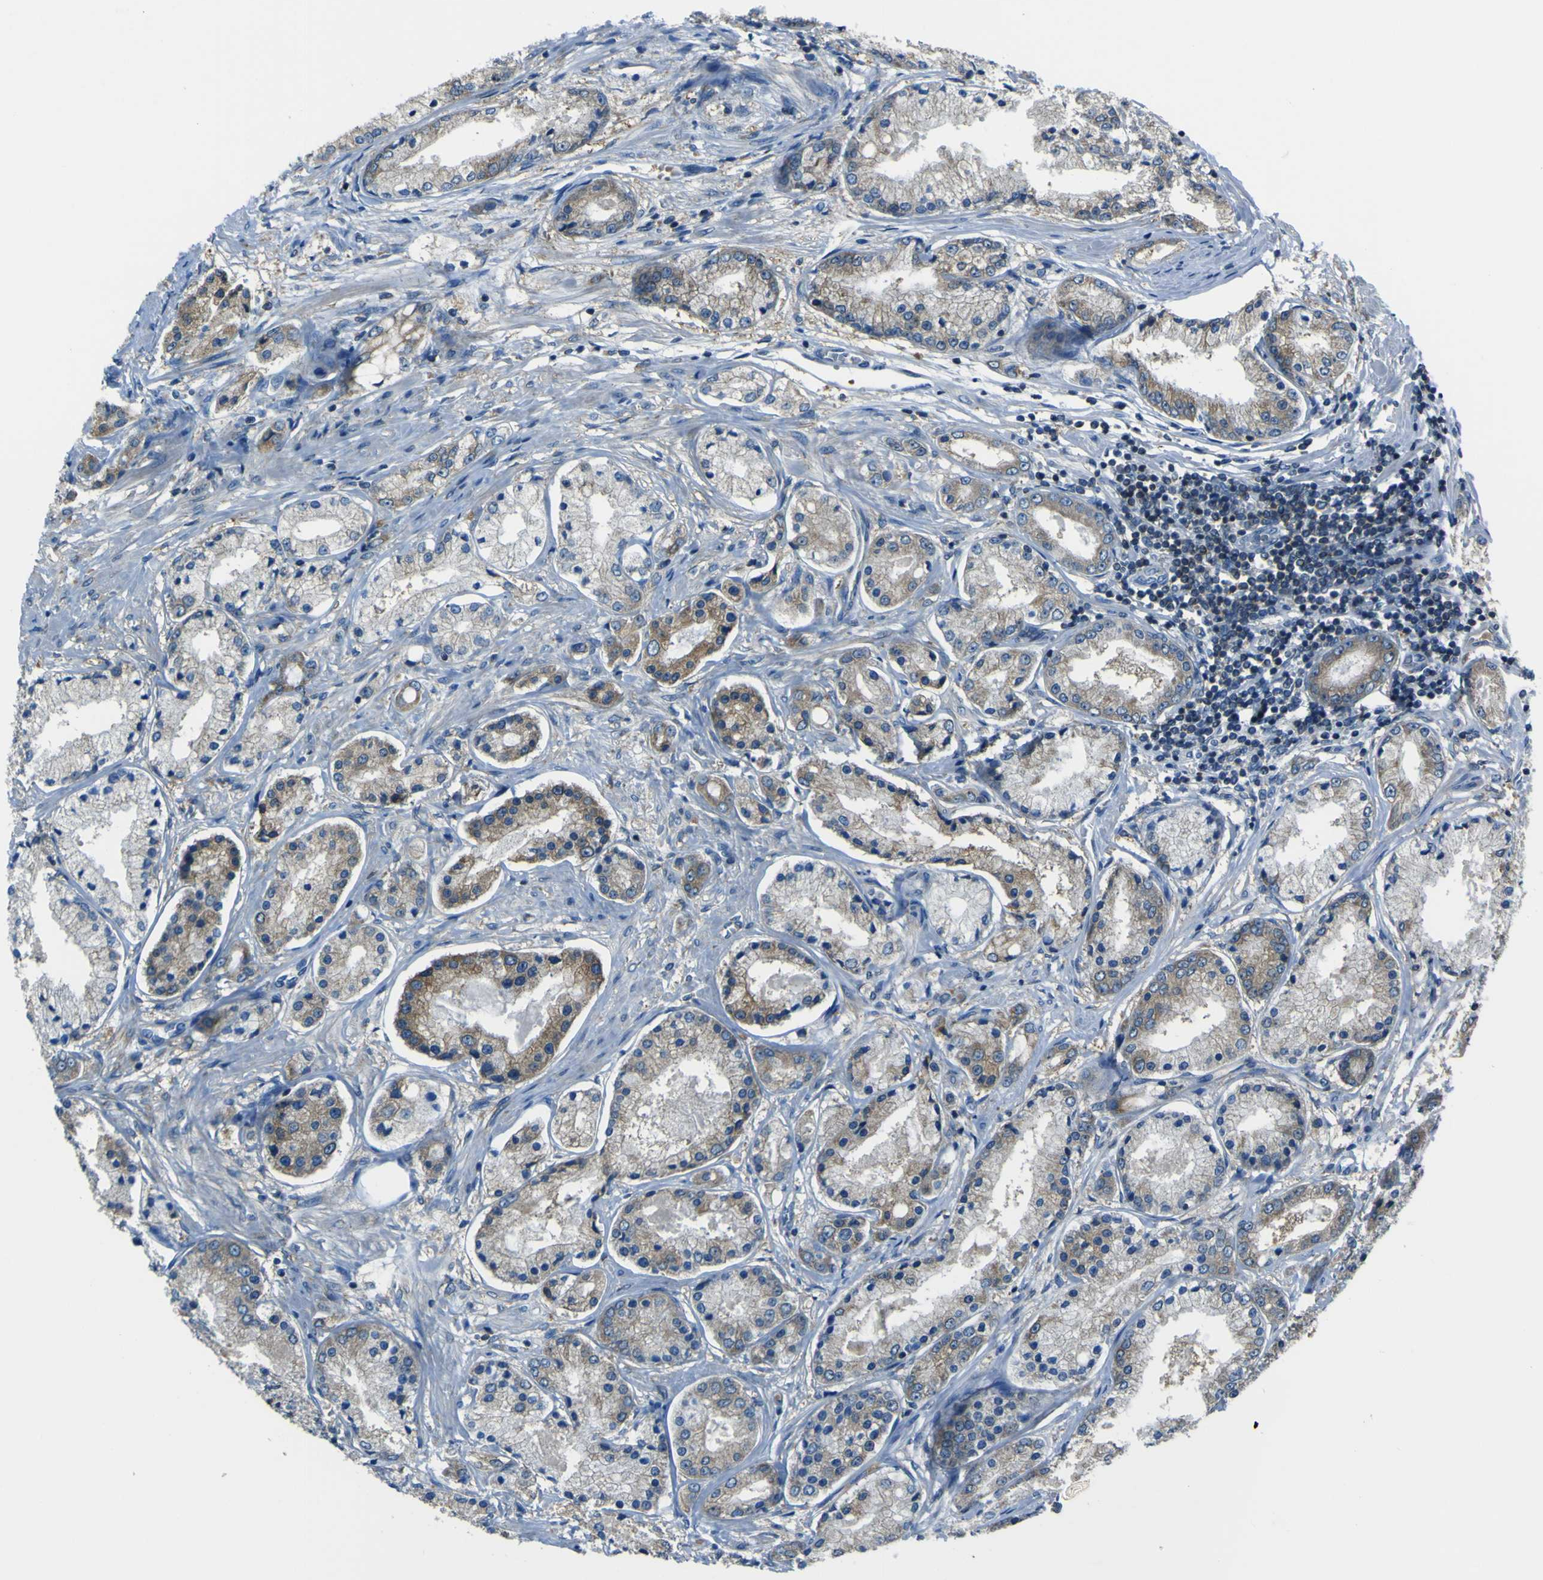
{"staining": {"intensity": "moderate", "quantity": ">75%", "location": "cytoplasmic/membranous"}, "tissue": "prostate cancer", "cell_type": "Tumor cells", "image_type": "cancer", "snomed": [{"axis": "morphology", "description": "Adenocarcinoma, High grade"}, {"axis": "topography", "description": "Prostate"}], "caption": "Immunohistochemistry staining of prostate cancer (high-grade adenocarcinoma), which shows medium levels of moderate cytoplasmic/membranous expression in approximately >75% of tumor cells indicating moderate cytoplasmic/membranous protein expression. The staining was performed using DAB (3,3'-diaminobenzidine) (brown) for protein detection and nuclei were counterstained in hematoxylin (blue).", "gene": "STIM1", "patient": {"sex": "male", "age": 59}}